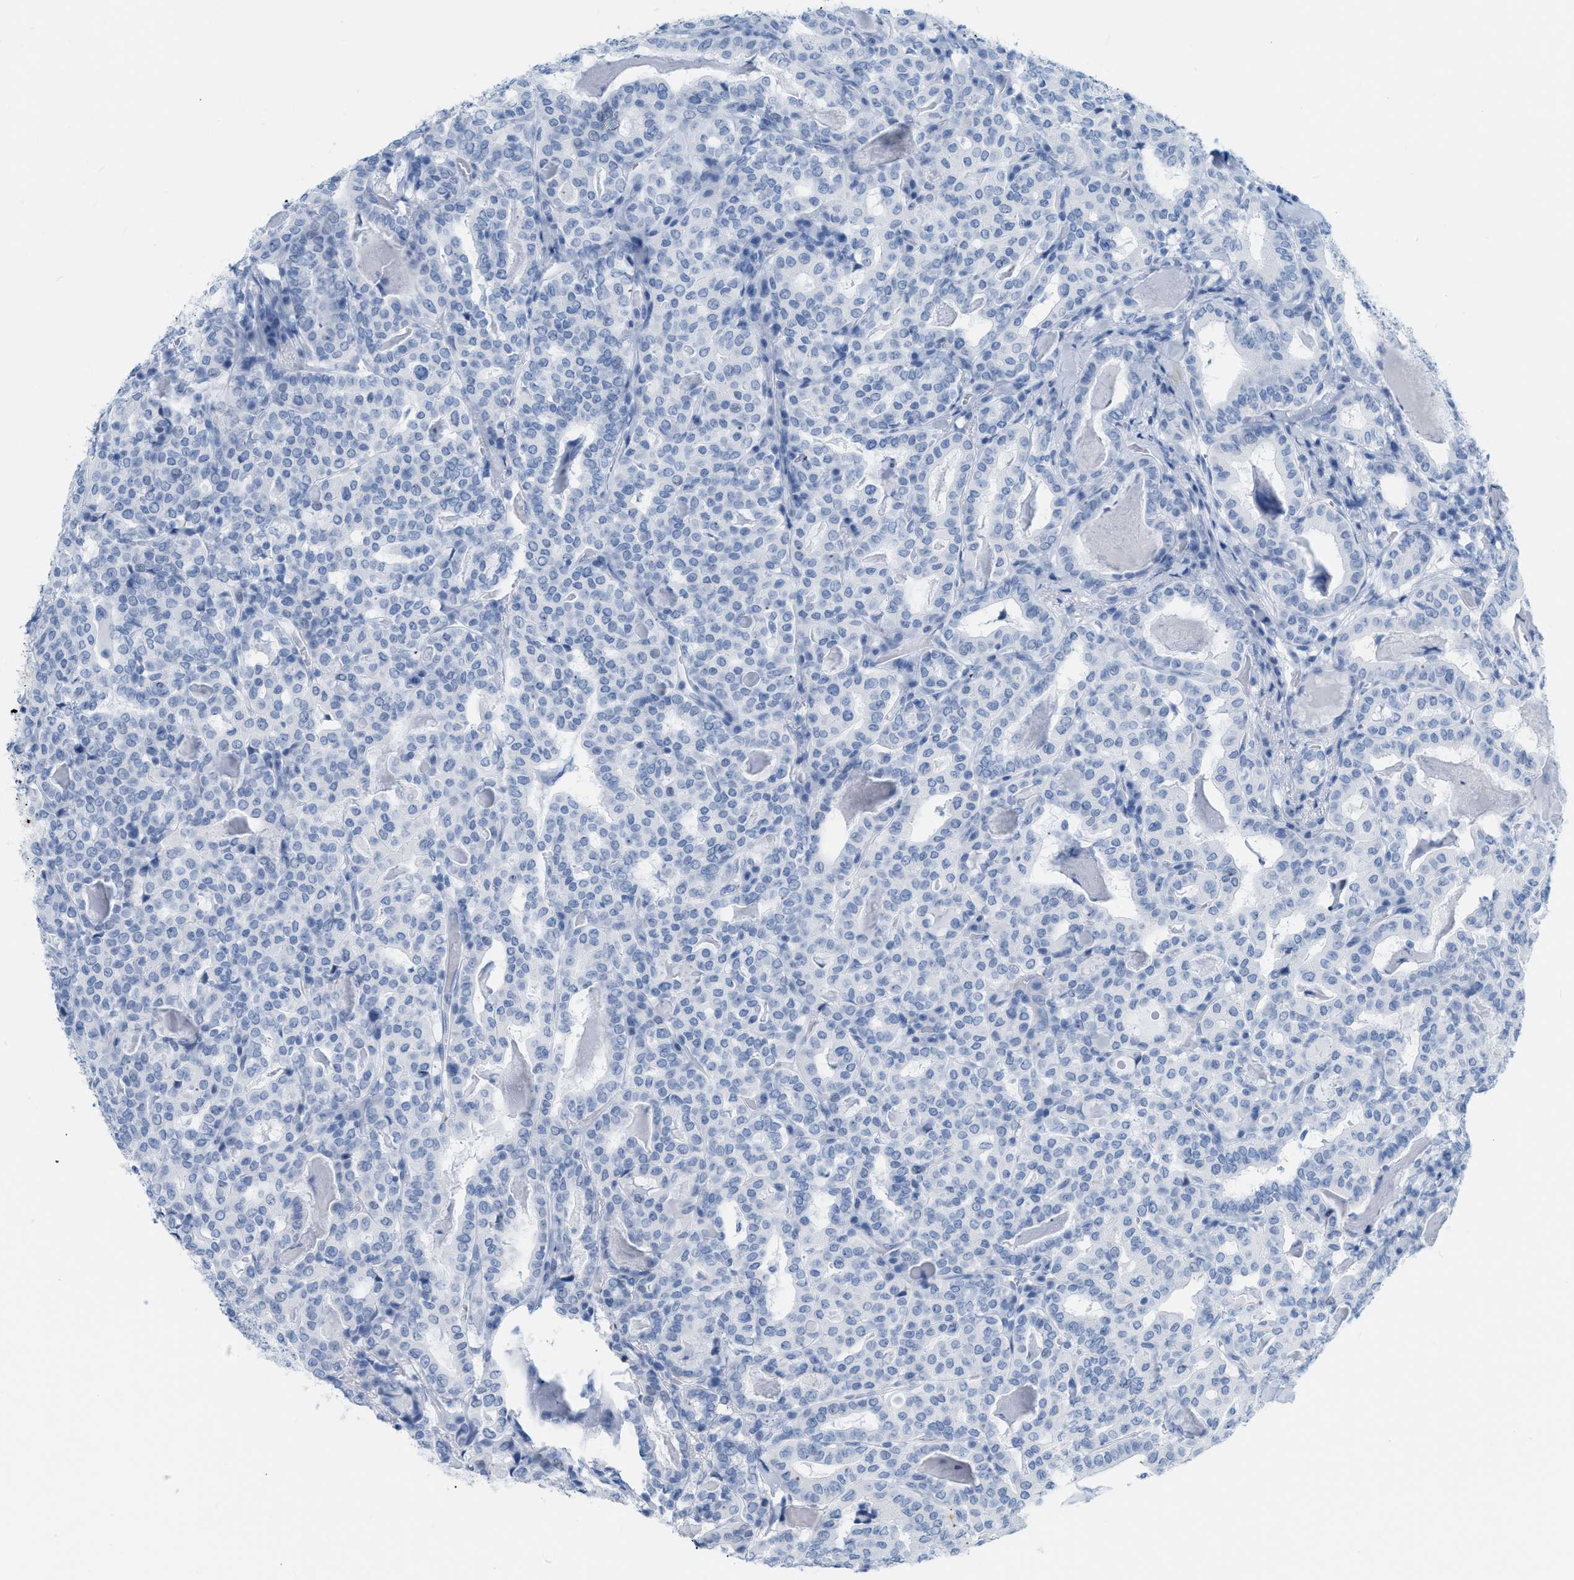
{"staining": {"intensity": "negative", "quantity": "none", "location": "none"}, "tissue": "thyroid cancer", "cell_type": "Tumor cells", "image_type": "cancer", "snomed": [{"axis": "morphology", "description": "Papillary adenocarcinoma, NOS"}, {"axis": "topography", "description": "Thyroid gland"}], "caption": "Immunohistochemistry histopathology image of human thyroid papillary adenocarcinoma stained for a protein (brown), which reveals no expression in tumor cells.", "gene": "DES", "patient": {"sex": "female", "age": 42}}